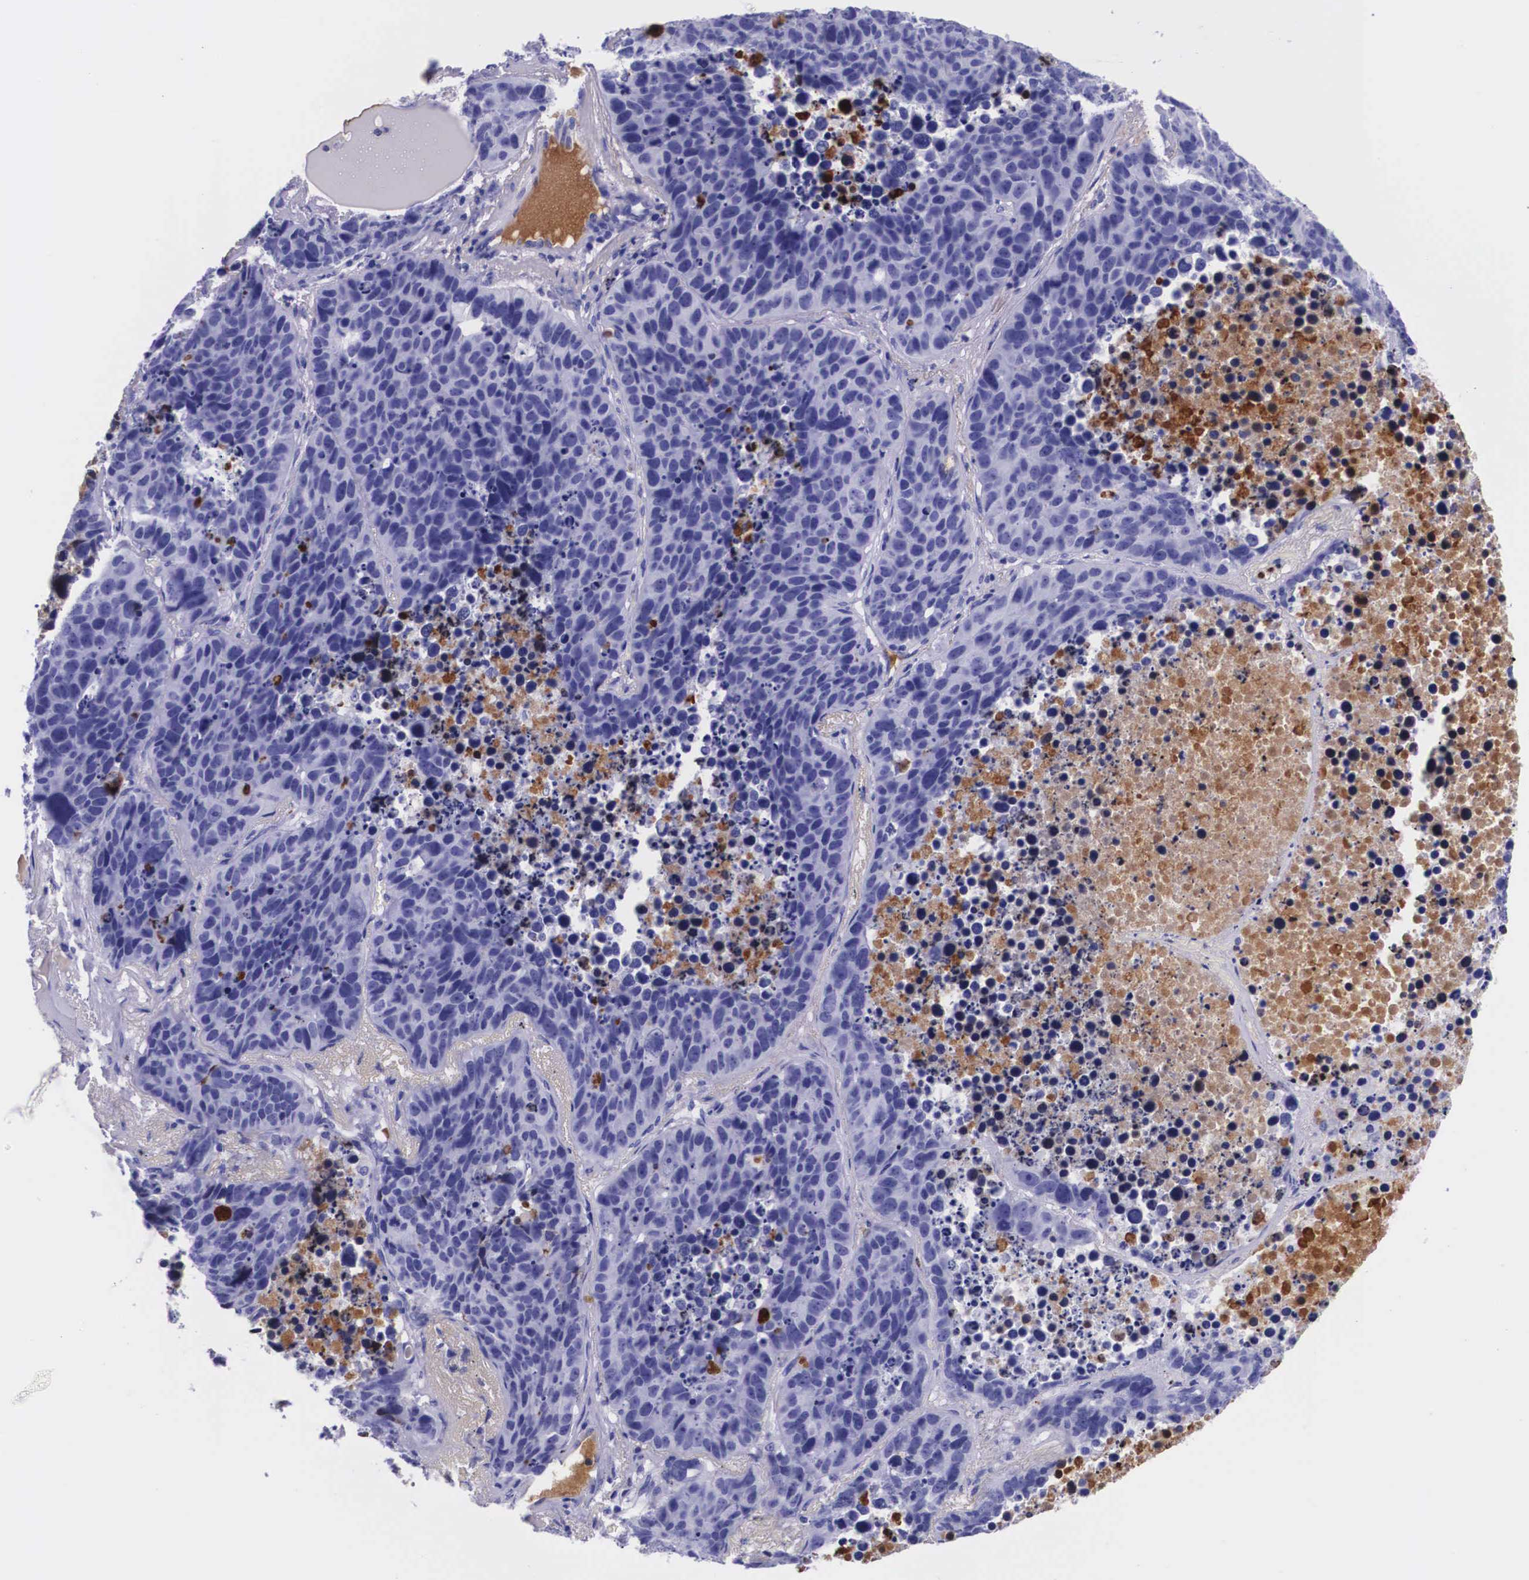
{"staining": {"intensity": "negative", "quantity": "none", "location": "none"}, "tissue": "lung cancer", "cell_type": "Tumor cells", "image_type": "cancer", "snomed": [{"axis": "morphology", "description": "Carcinoid, malignant, NOS"}, {"axis": "topography", "description": "Lung"}], "caption": "This is an immunohistochemistry micrograph of lung cancer. There is no positivity in tumor cells.", "gene": "PLG", "patient": {"sex": "male", "age": 60}}